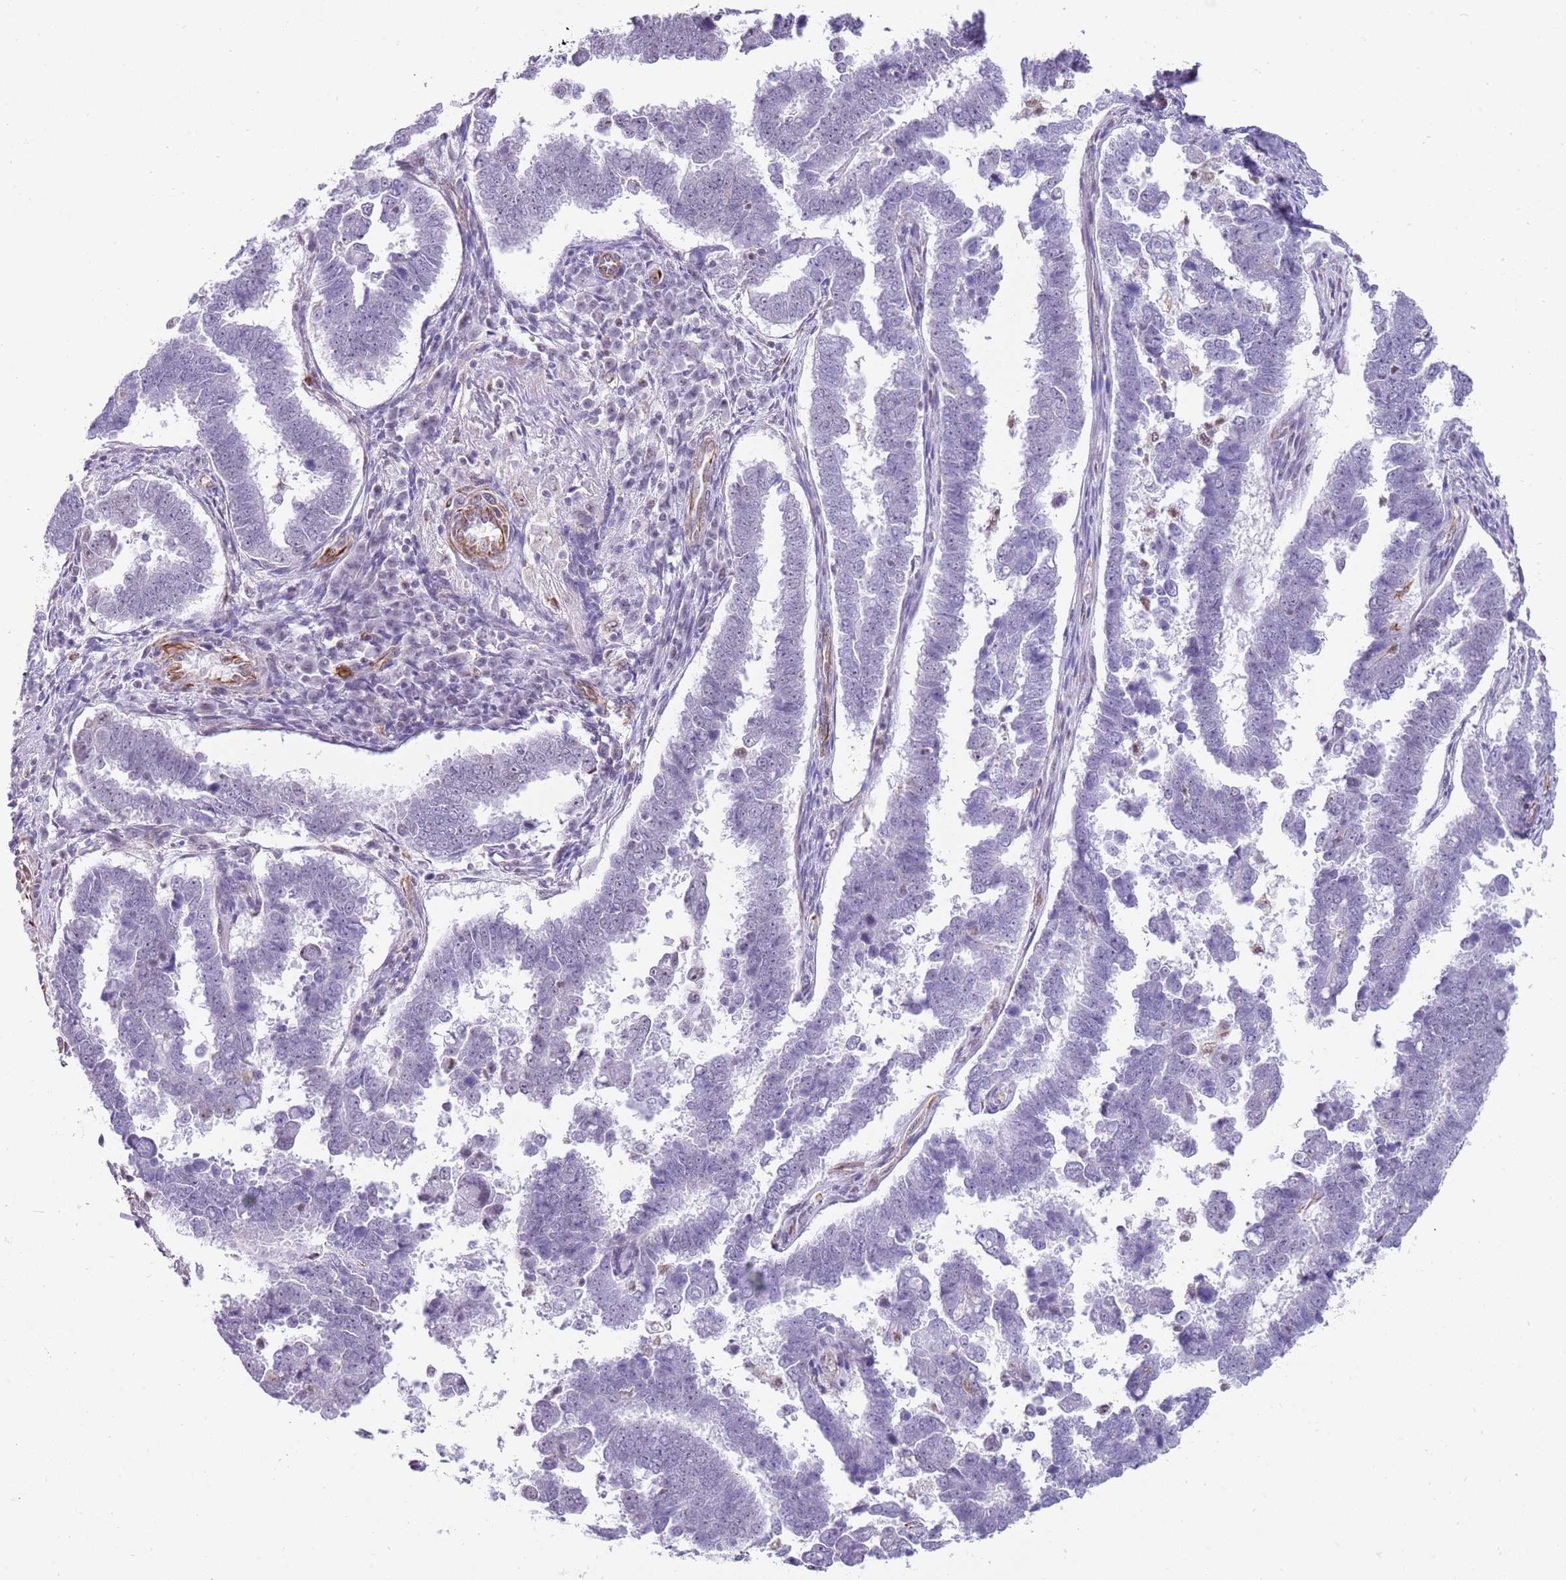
{"staining": {"intensity": "negative", "quantity": "none", "location": "none"}, "tissue": "endometrial cancer", "cell_type": "Tumor cells", "image_type": "cancer", "snomed": [{"axis": "morphology", "description": "Adenocarcinoma, NOS"}, {"axis": "topography", "description": "Endometrium"}], "caption": "Histopathology image shows no protein positivity in tumor cells of endometrial cancer tissue. Nuclei are stained in blue.", "gene": "NBPF3", "patient": {"sex": "female", "age": 75}}